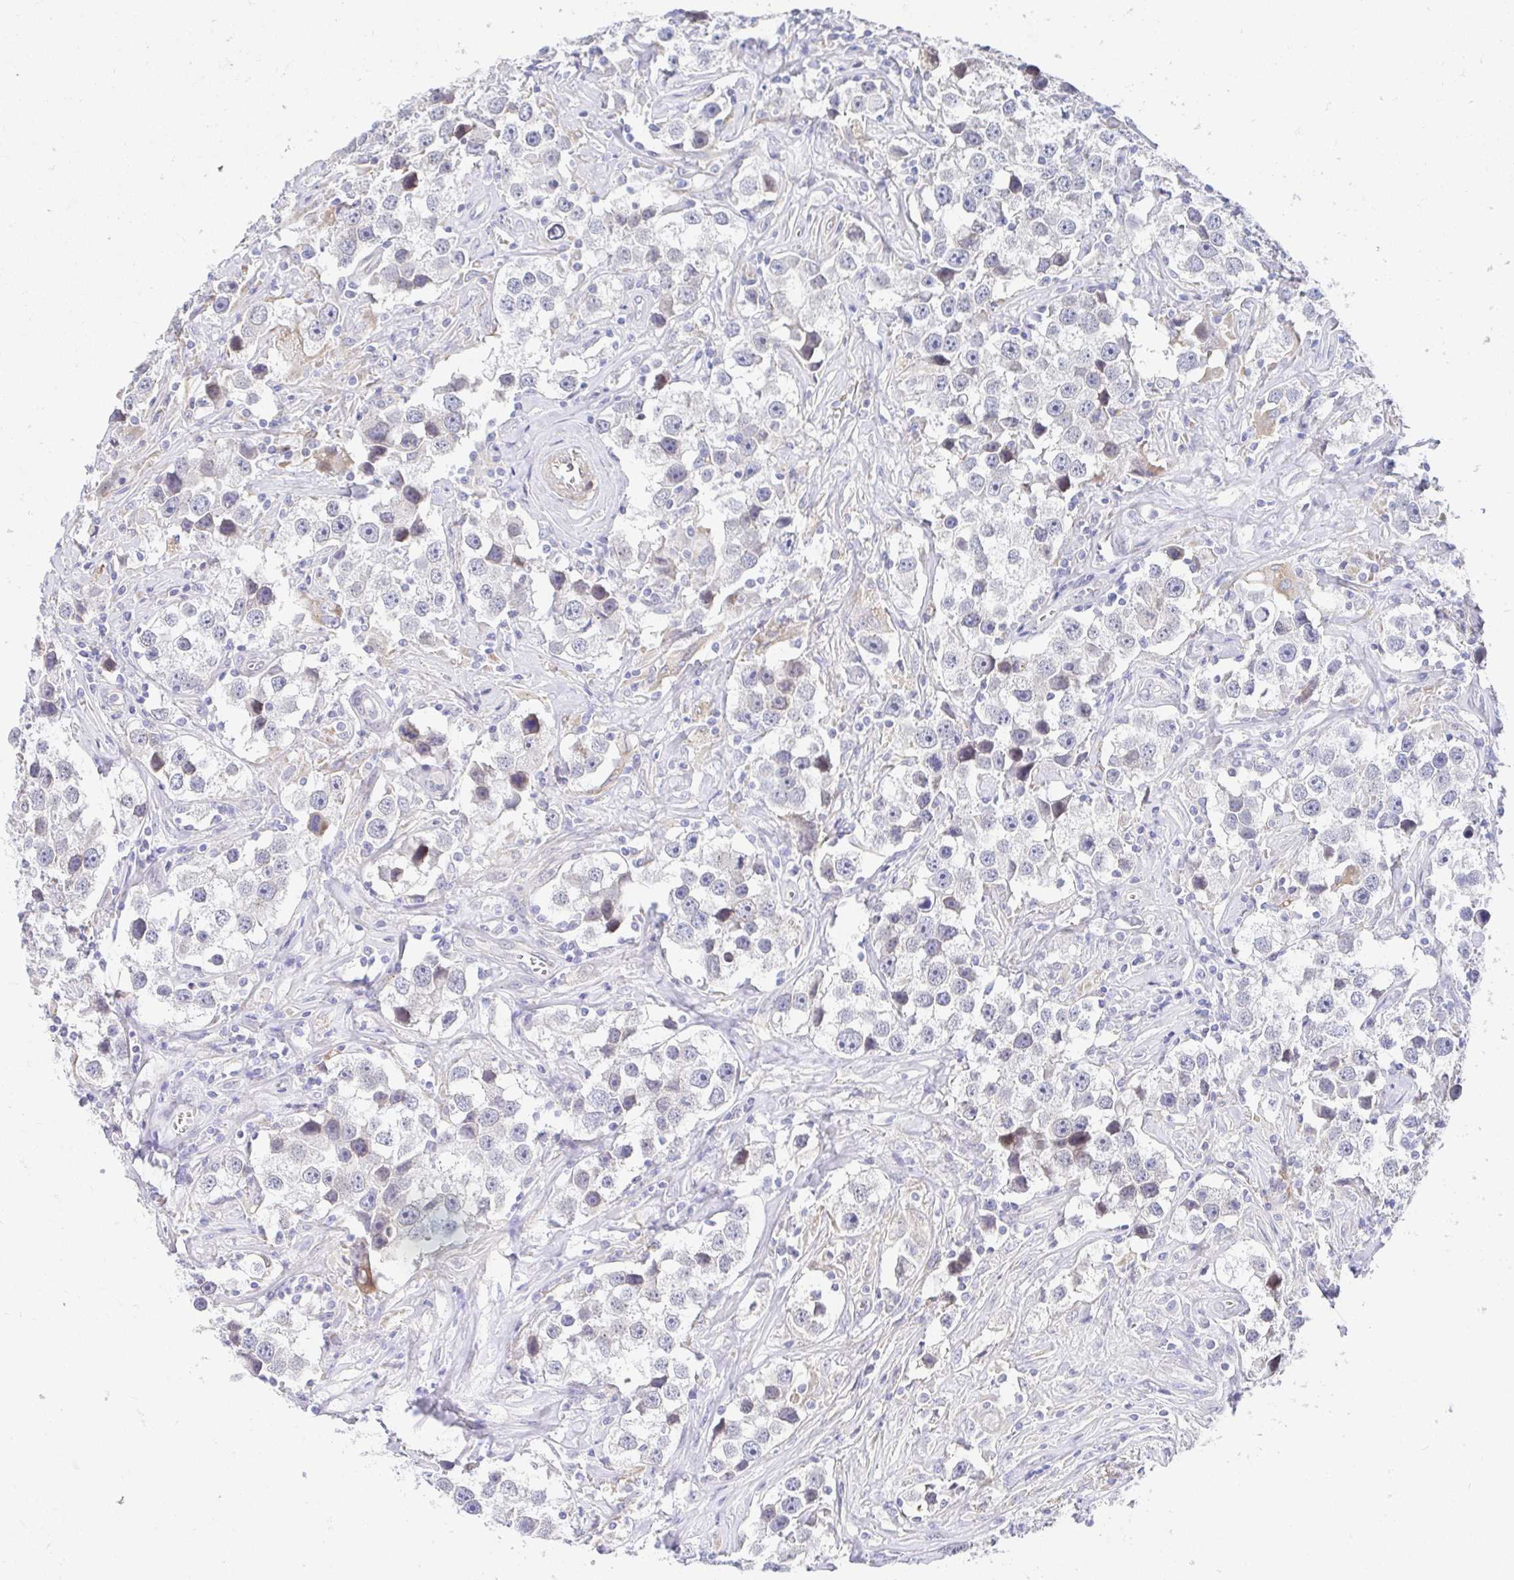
{"staining": {"intensity": "negative", "quantity": "none", "location": "none"}, "tissue": "testis cancer", "cell_type": "Tumor cells", "image_type": "cancer", "snomed": [{"axis": "morphology", "description": "Seminoma, NOS"}, {"axis": "topography", "description": "Testis"}], "caption": "High power microscopy histopathology image of an immunohistochemistry image of testis seminoma, revealing no significant staining in tumor cells.", "gene": "AKAP14", "patient": {"sex": "male", "age": 49}}